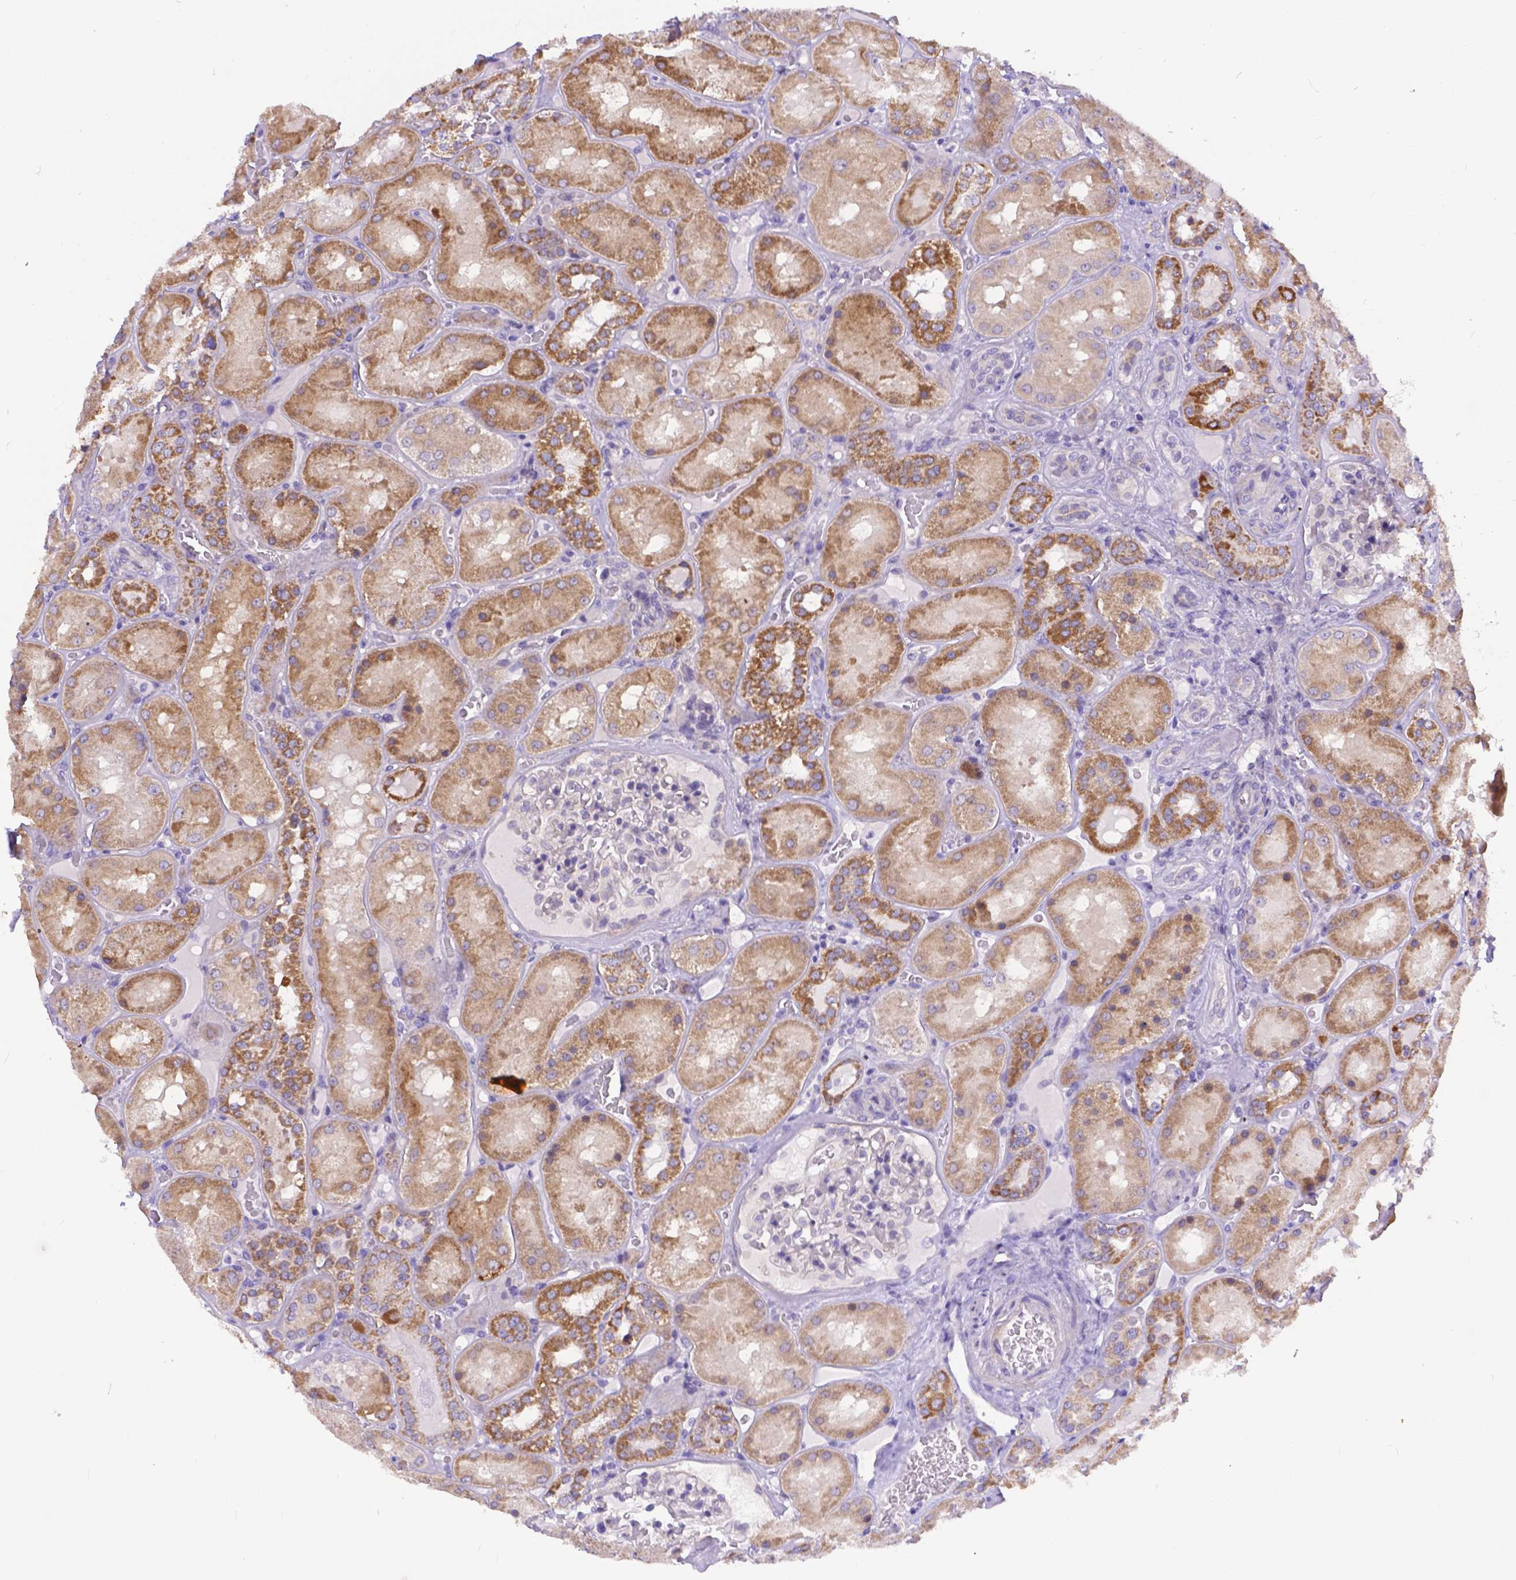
{"staining": {"intensity": "negative", "quantity": "none", "location": "none"}, "tissue": "kidney", "cell_type": "Cells in glomeruli", "image_type": "normal", "snomed": [{"axis": "morphology", "description": "Normal tissue, NOS"}, {"axis": "topography", "description": "Kidney"}], "caption": "An image of human kidney is negative for staining in cells in glomeruli.", "gene": "DLEC1", "patient": {"sex": "male", "age": 73}}